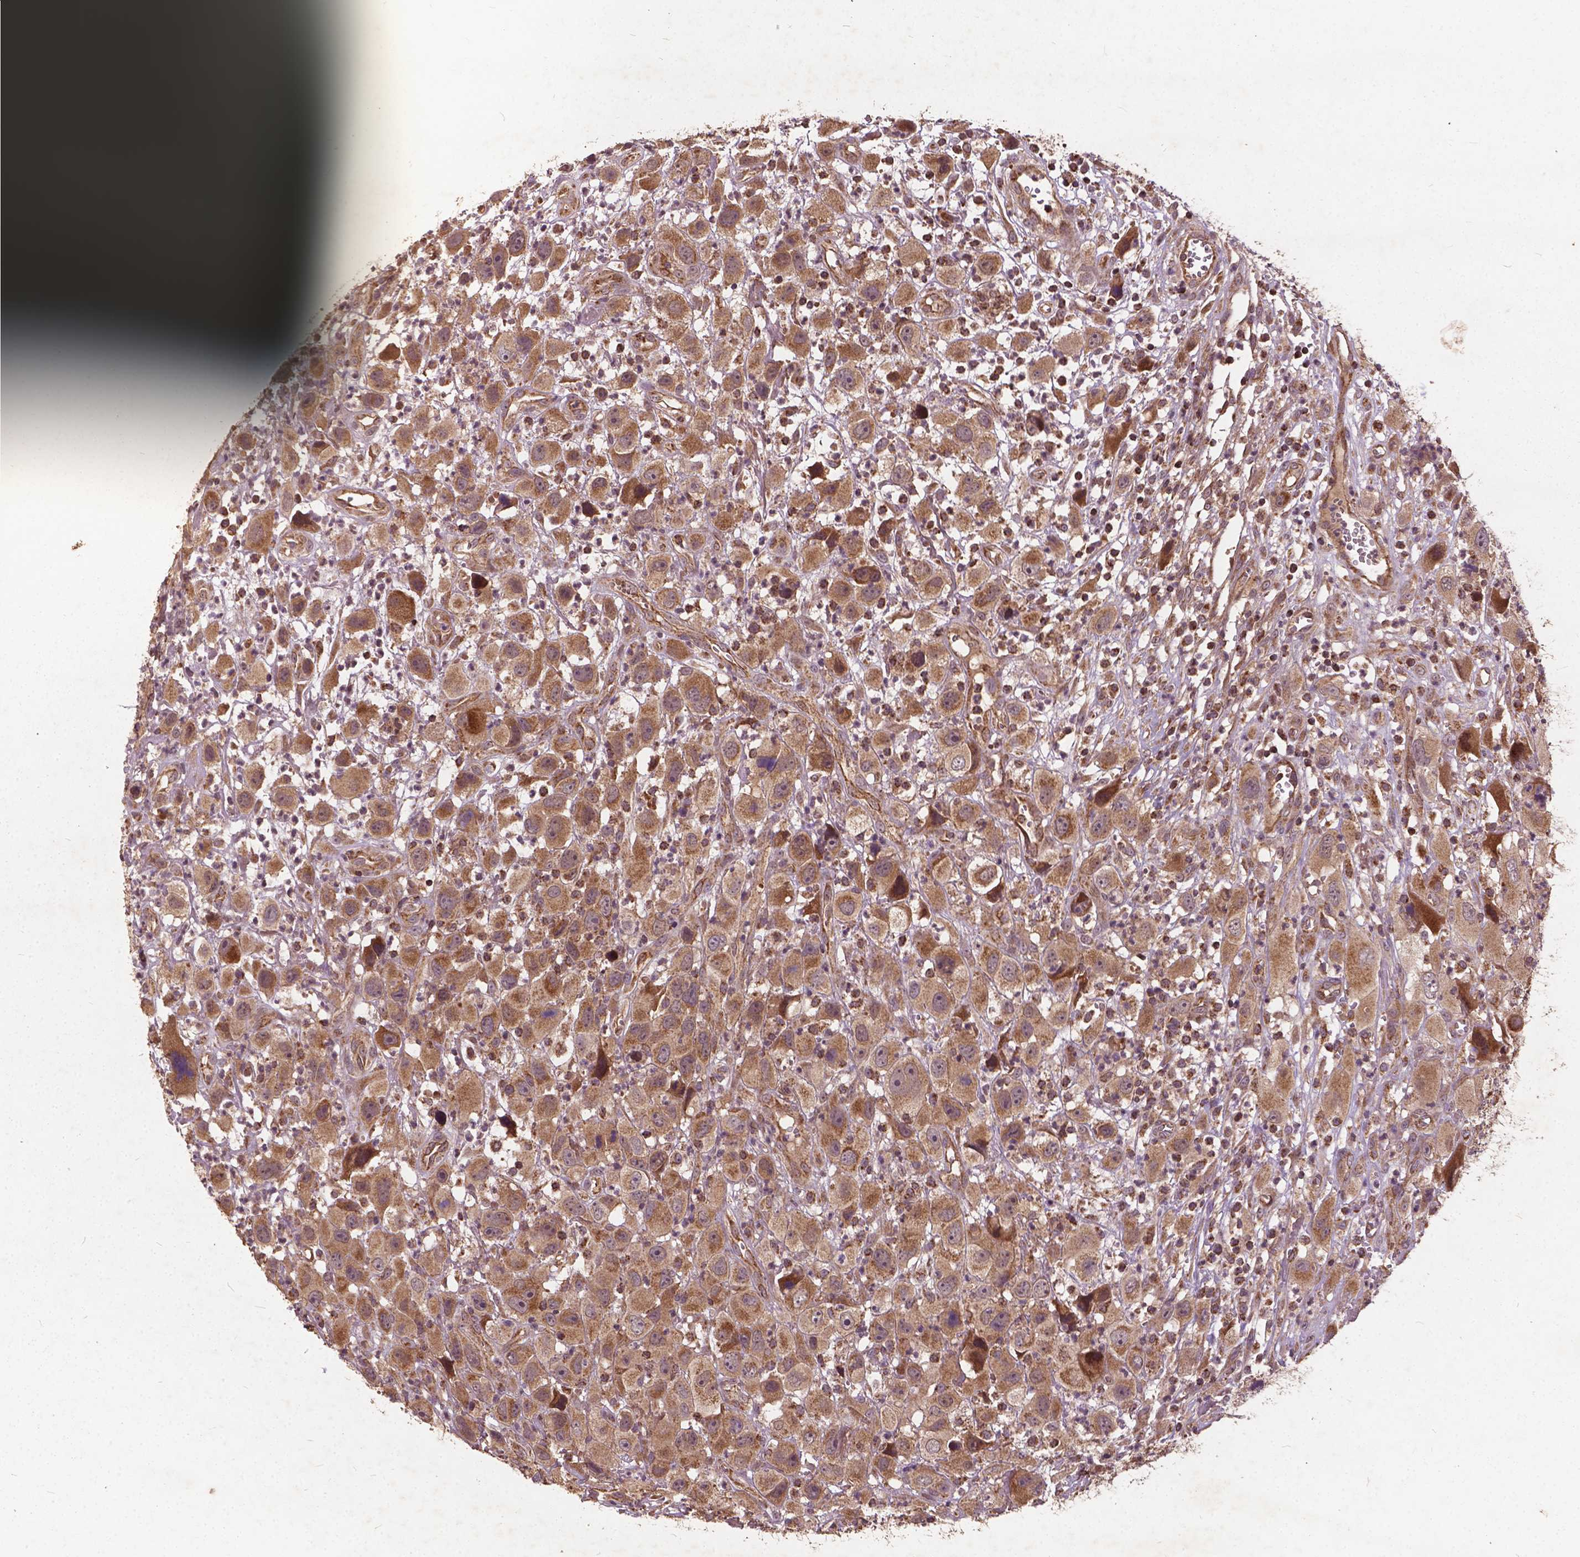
{"staining": {"intensity": "moderate", "quantity": ">75%", "location": "cytoplasmic/membranous"}, "tissue": "head and neck cancer", "cell_type": "Tumor cells", "image_type": "cancer", "snomed": [{"axis": "morphology", "description": "Squamous cell carcinoma, NOS"}, {"axis": "morphology", "description": "Squamous cell carcinoma, metastatic, NOS"}, {"axis": "topography", "description": "Oral tissue"}, {"axis": "topography", "description": "Head-Neck"}], "caption": "Brown immunohistochemical staining in human head and neck cancer (metastatic squamous cell carcinoma) exhibits moderate cytoplasmic/membranous staining in about >75% of tumor cells.", "gene": "UBXN2A", "patient": {"sex": "female", "age": 85}}